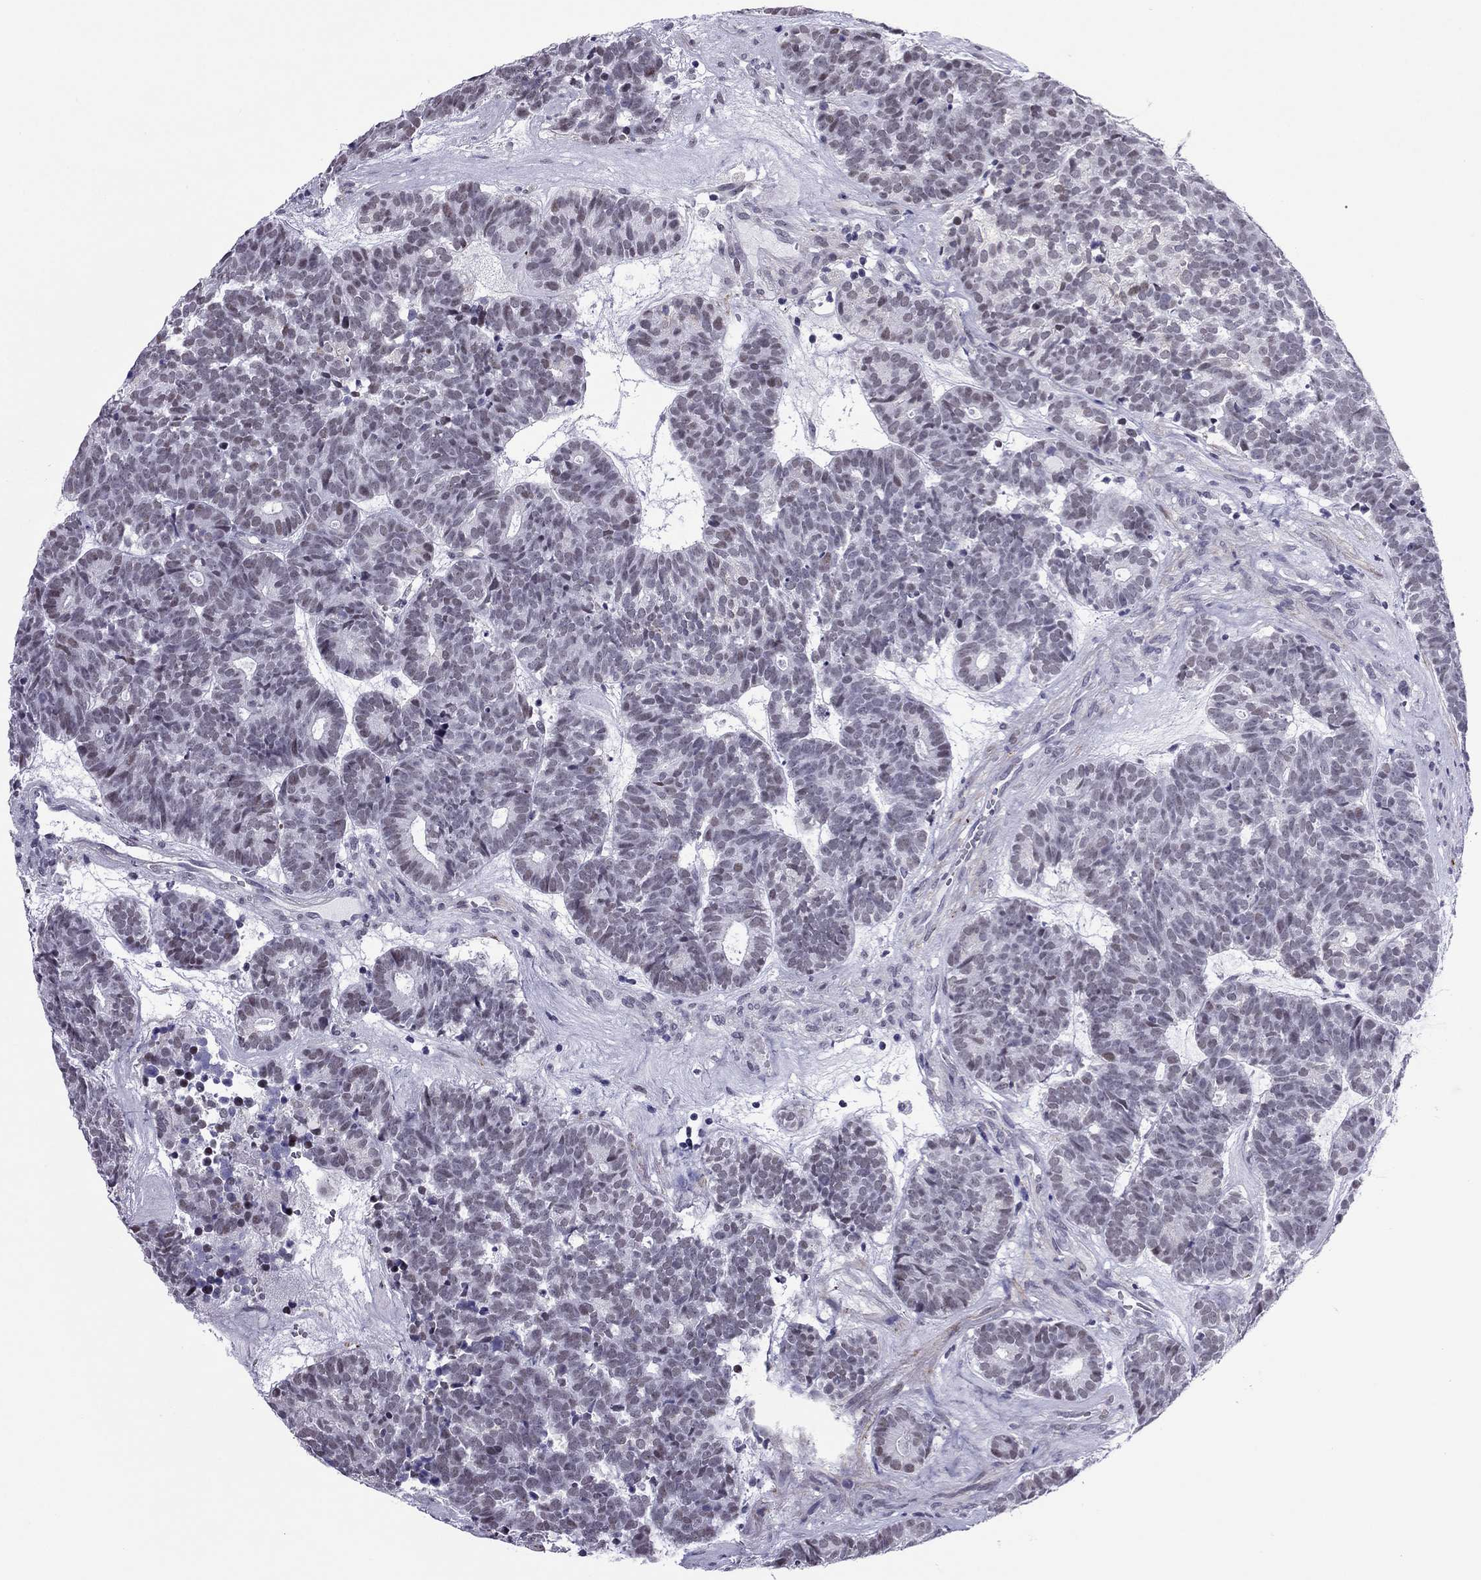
{"staining": {"intensity": "negative", "quantity": "none", "location": "none"}, "tissue": "head and neck cancer", "cell_type": "Tumor cells", "image_type": "cancer", "snomed": [{"axis": "morphology", "description": "Adenocarcinoma, NOS"}, {"axis": "topography", "description": "Head-Neck"}], "caption": "A photomicrograph of human head and neck adenocarcinoma is negative for staining in tumor cells.", "gene": "ZNF646", "patient": {"sex": "female", "age": 81}}